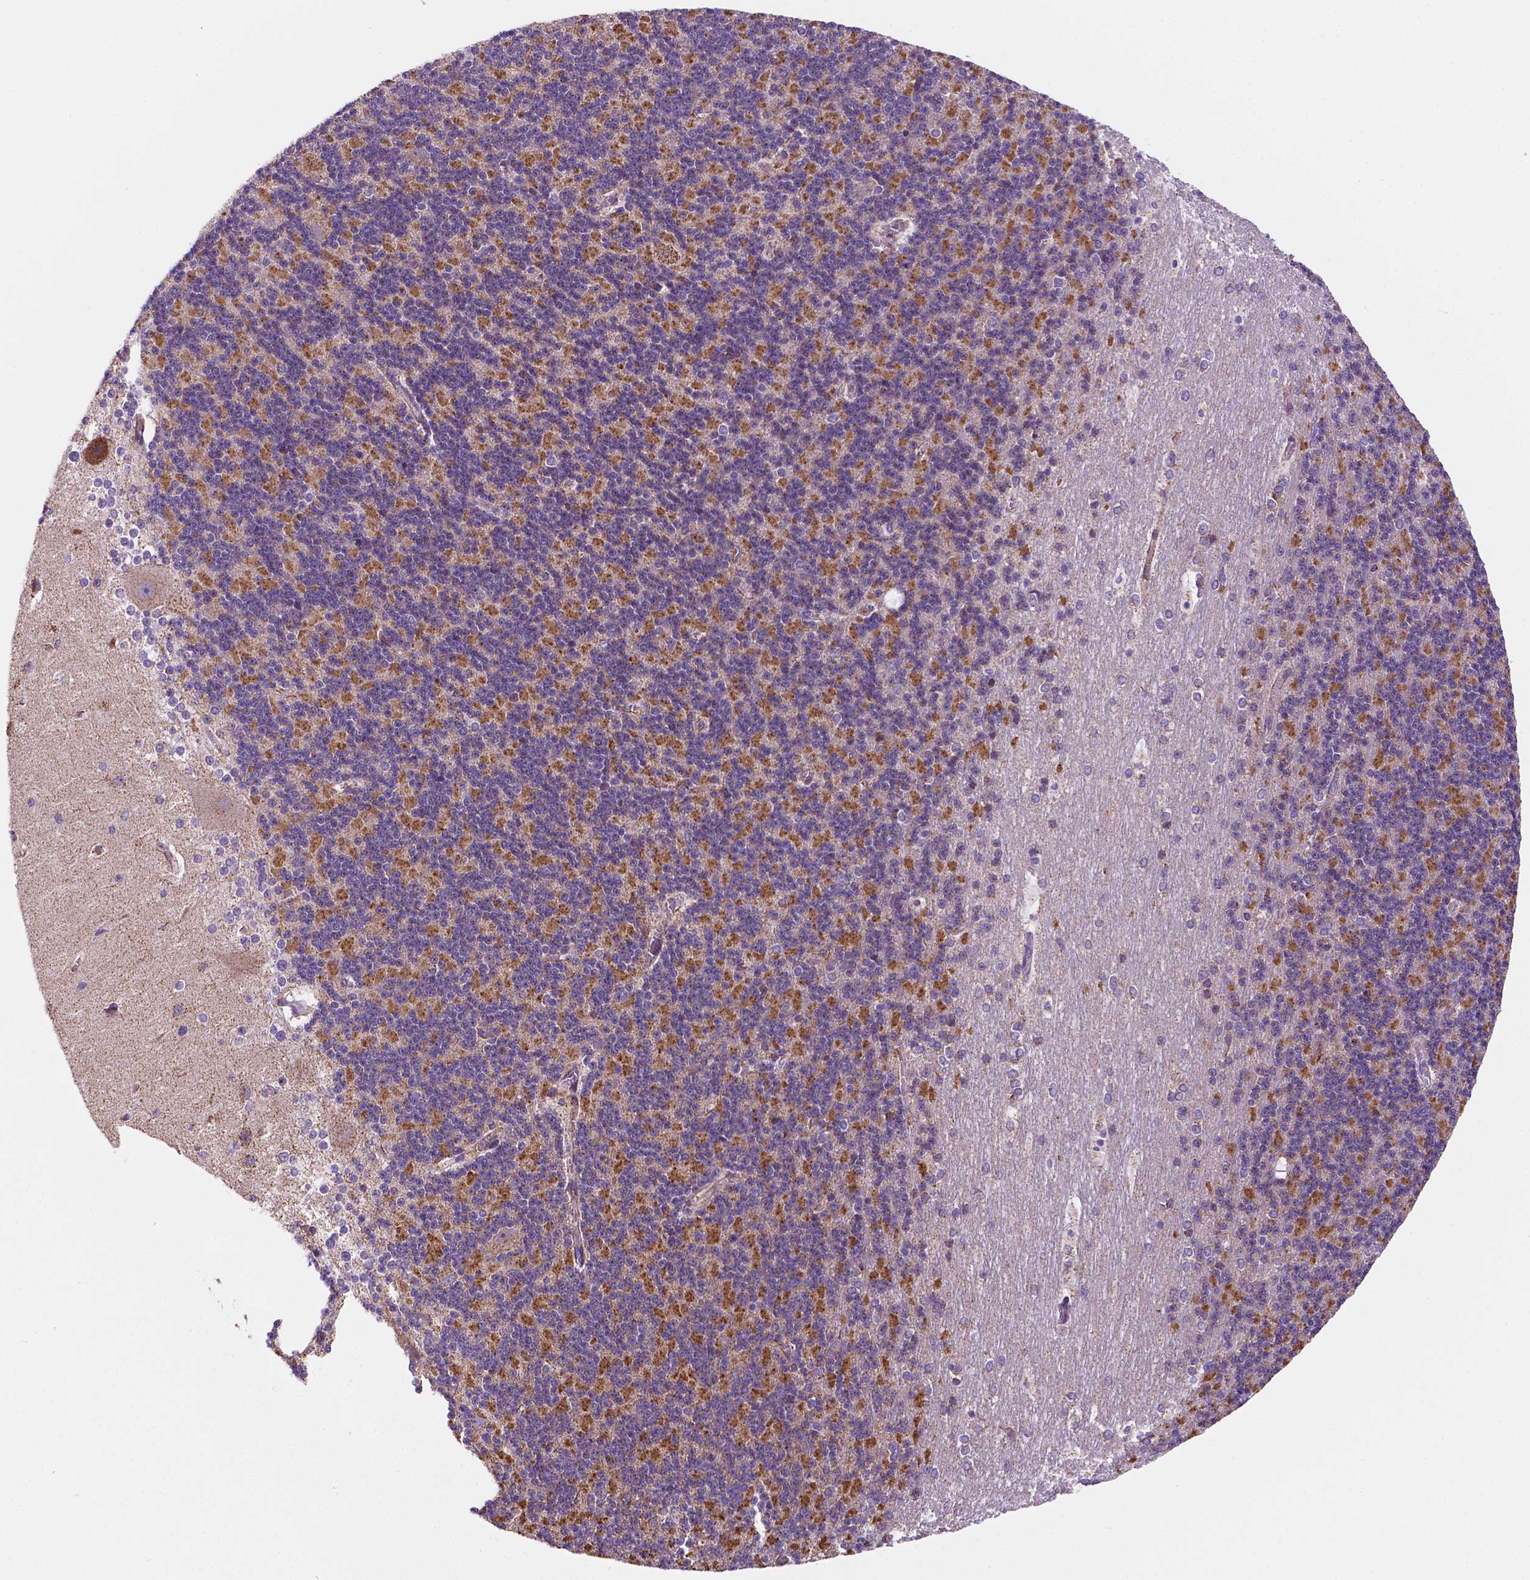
{"staining": {"intensity": "moderate", "quantity": "25%-75%", "location": "cytoplasmic/membranous"}, "tissue": "cerebellum", "cell_type": "Cells in granular layer", "image_type": "normal", "snomed": [{"axis": "morphology", "description": "Normal tissue, NOS"}, {"axis": "topography", "description": "Cerebellum"}], "caption": "Normal cerebellum was stained to show a protein in brown. There is medium levels of moderate cytoplasmic/membranous expression in approximately 25%-75% of cells in granular layer.", "gene": "GEMIN4", "patient": {"sex": "female", "age": 19}}